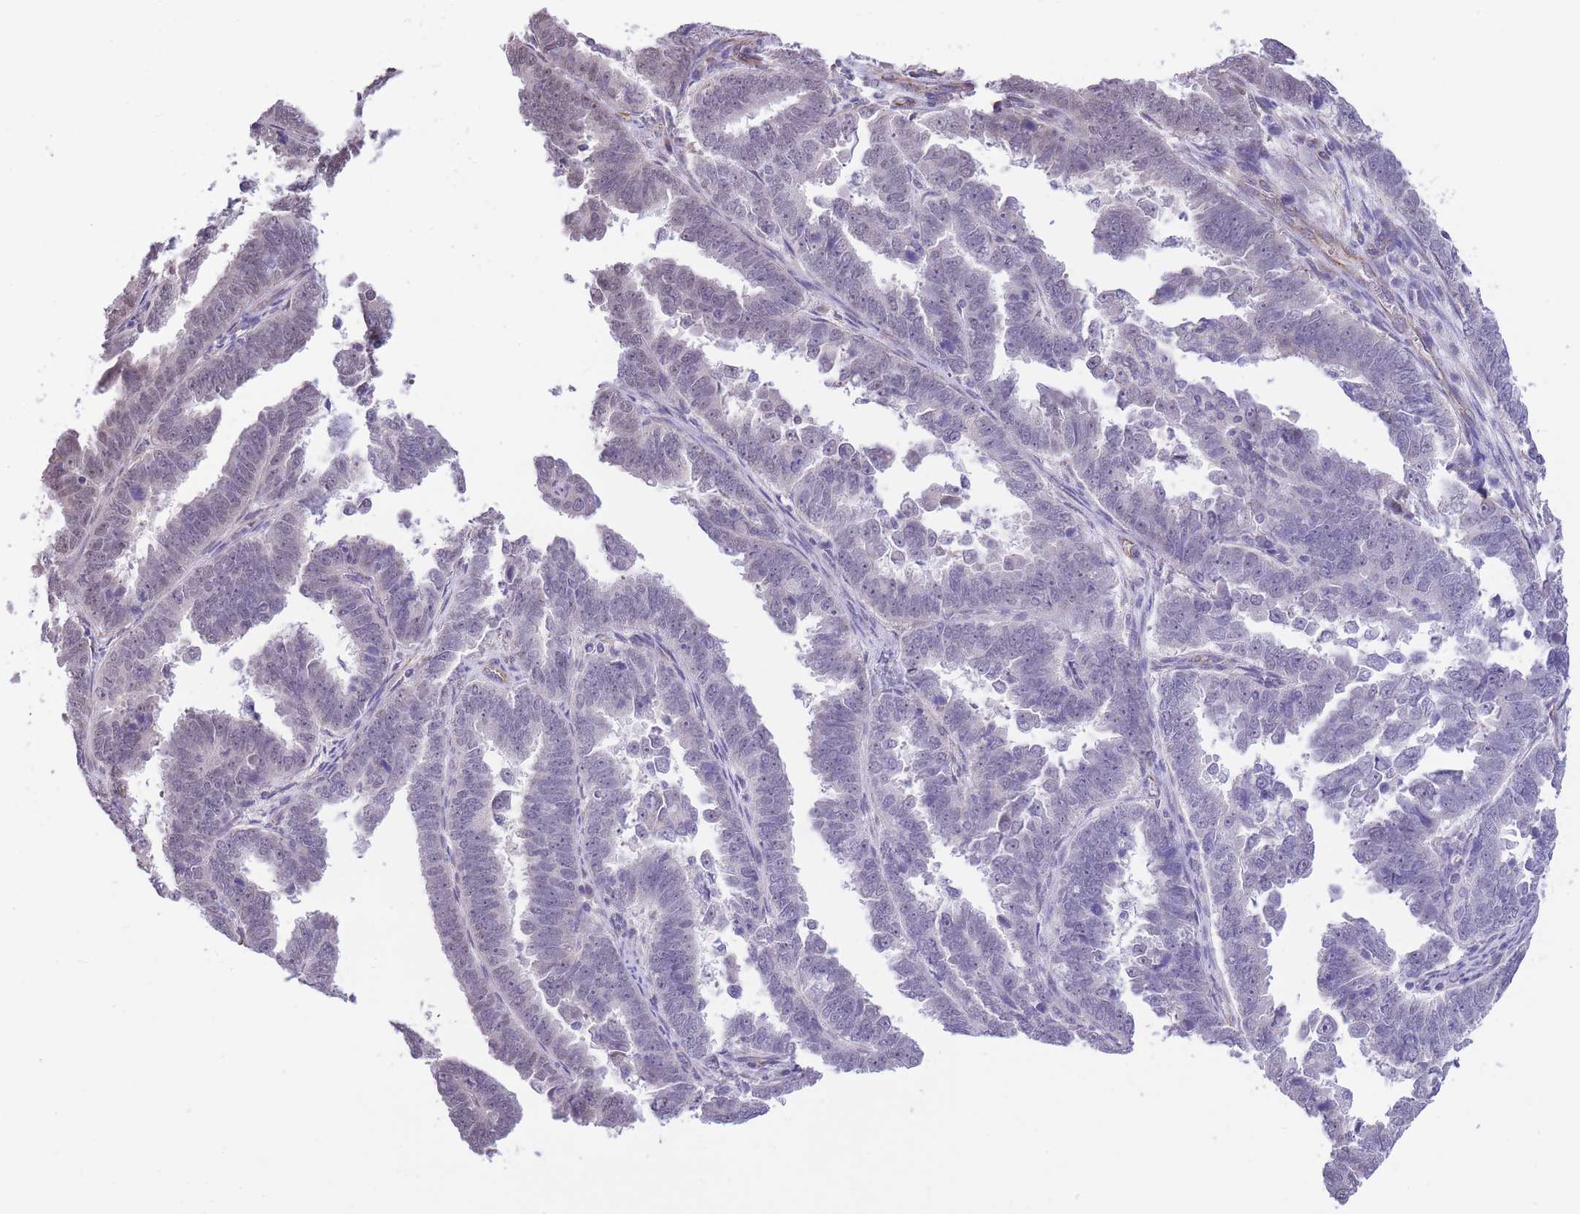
{"staining": {"intensity": "negative", "quantity": "none", "location": "none"}, "tissue": "endometrial cancer", "cell_type": "Tumor cells", "image_type": "cancer", "snomed": [{"axis": "morphology", "description": "Adenocarcinoma, NOS"}, {"axis": "topography", "description": "Endometrium"}], "caption": "The photomicrograph reveals no staining of tumor cells in endometrial adenocarcinoma. (DAB immunohistochemistry, high magnification).", "gene": "PSG8", "patient": {"sex": "female", "age": 75}}